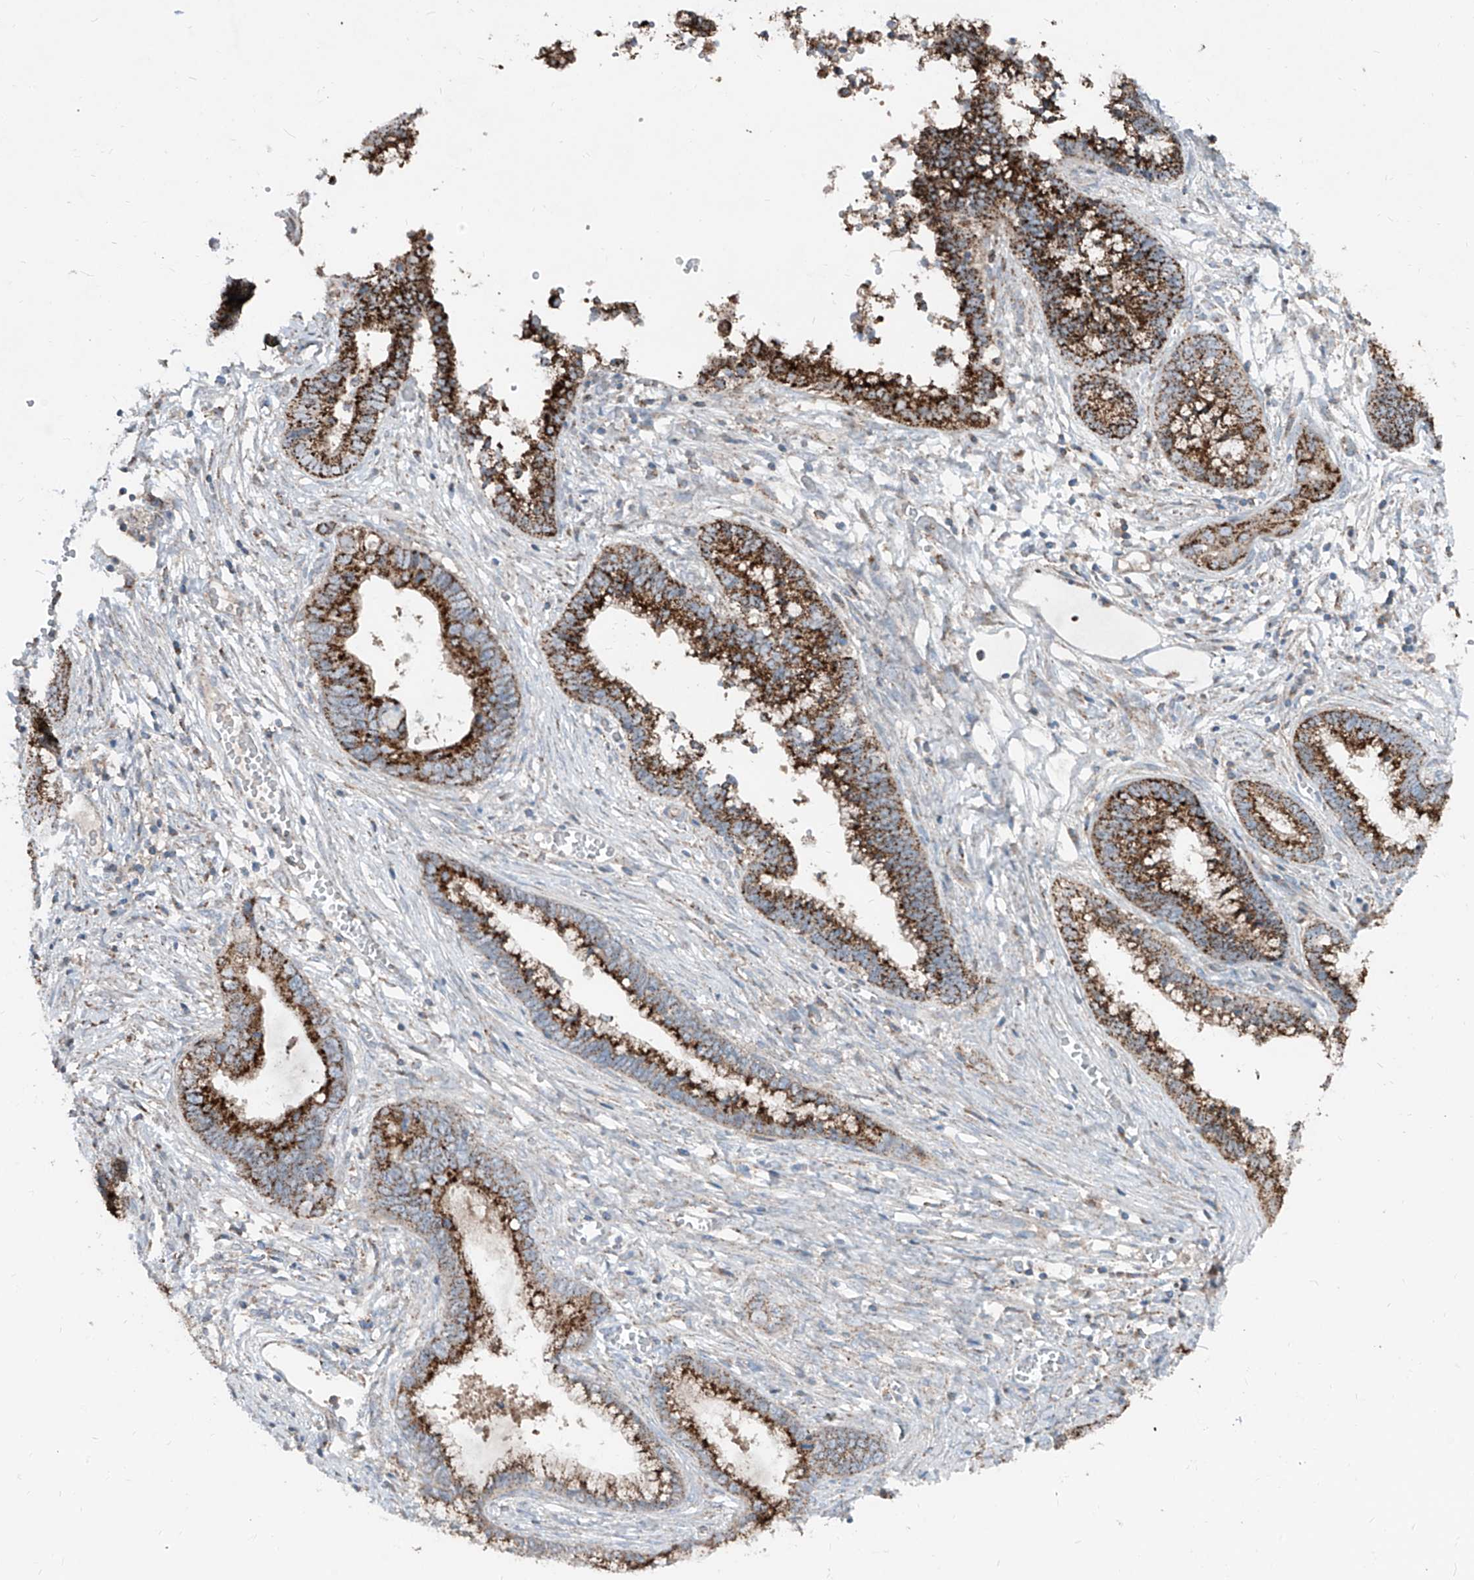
{"staining": {"intensity": "strong", "quantity": ">75%", "location": "cytoplasmic/membranous"}, "tissue": "cervical cancer", "cell_type": "Tumor cells", "image_type": "cancer", "snomed": [{"axis": "morphology", "description": "Adenocarcinoma, NOS"}, {"axis": "topography", "description": "Cervix"}], "caption": "Cervical cancer stained with a brown dye shows strong cytoplasmic/membranous positive expression in approximately >75% of tumor cells.", "gene": "ABCD3", "patient": {"sex": "female", "age": 44}}